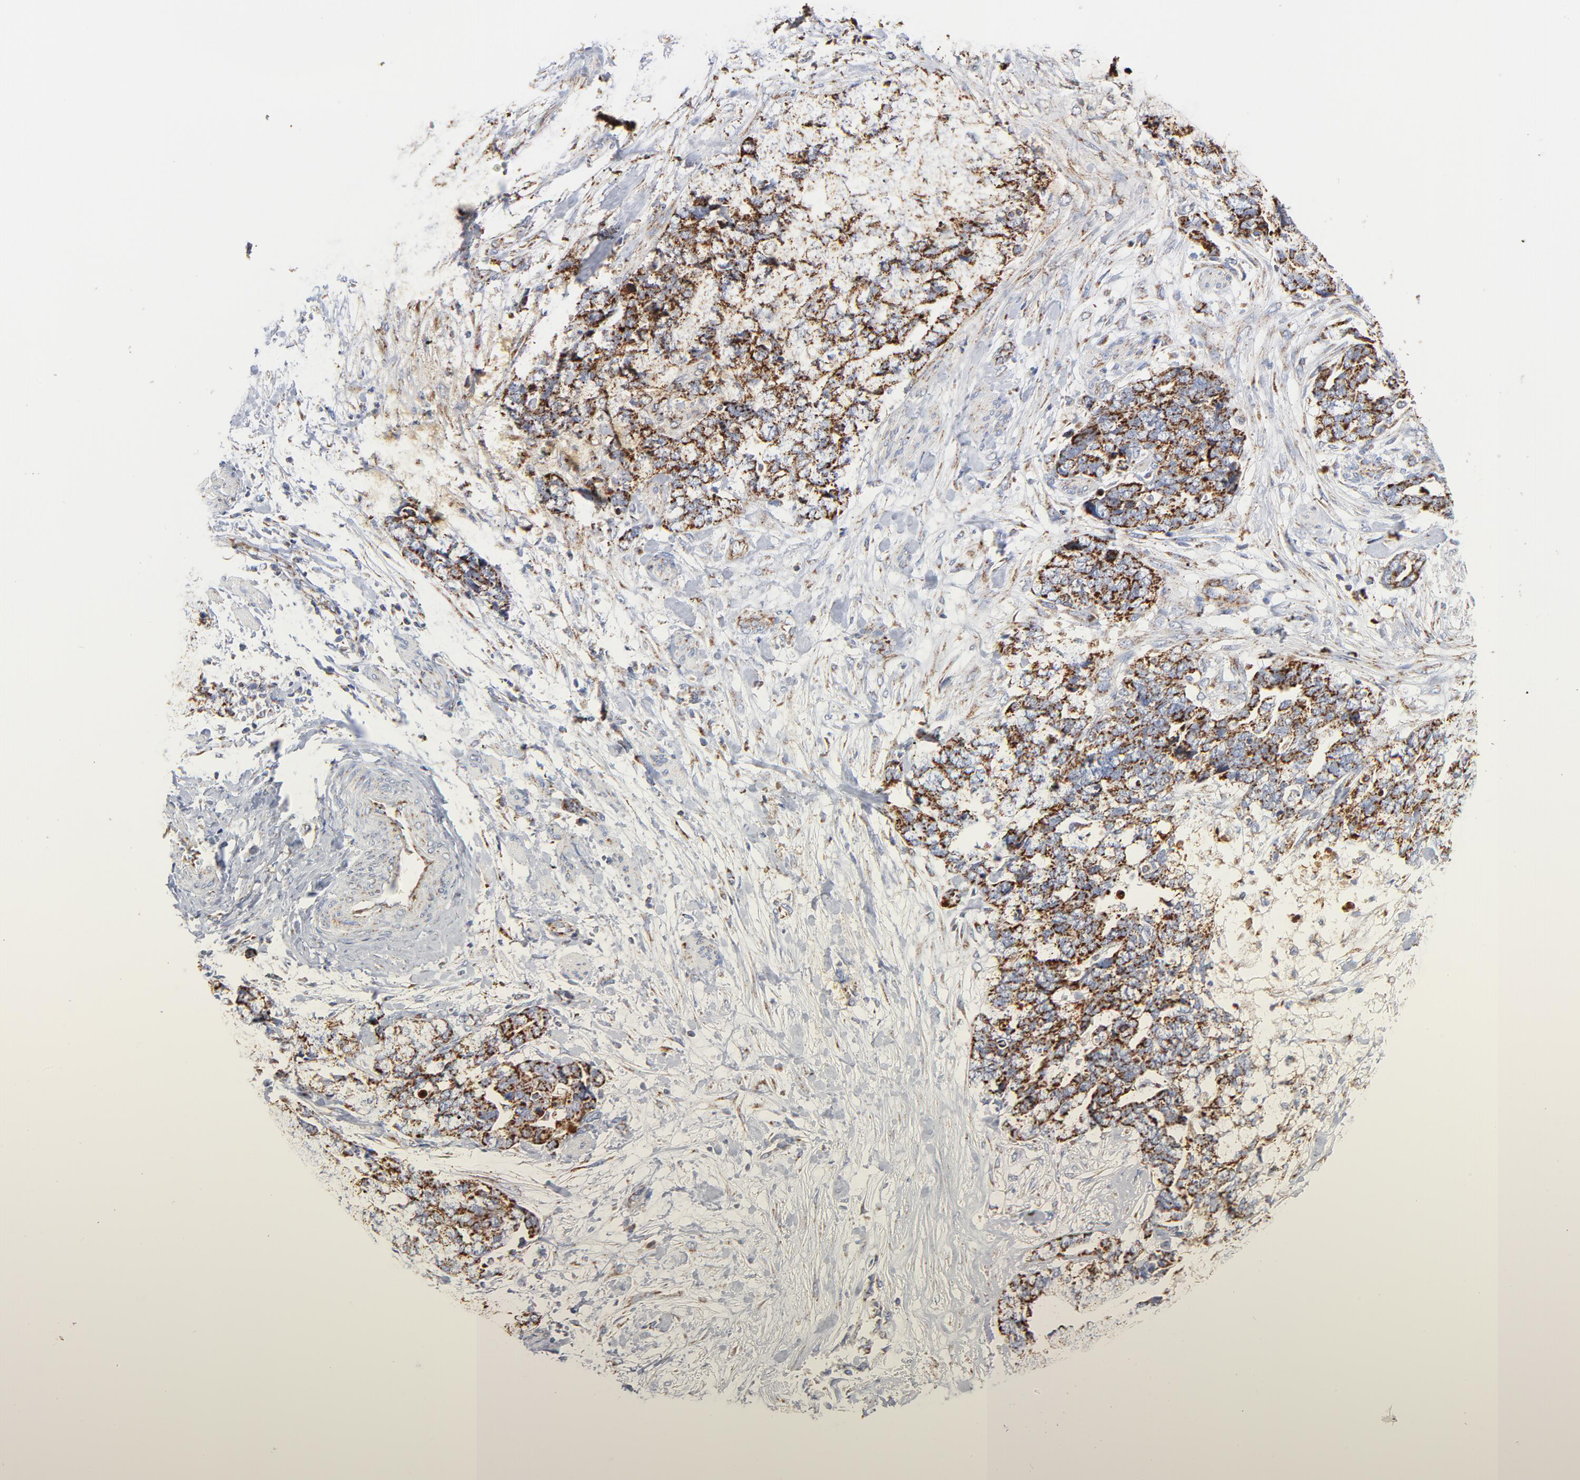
{"staining": {"intensity": "strong", "quantity": ">75%", "location": "cytoplasmic/membranous"}, "tissue": "ovarian cancer", "cell_type": "Tumor cells", "image_type": "cancer", "snomed": [{"axis": "morphology", "description": "Normal tissue, NOS"}, {"axis": "morphology", "description": "Cystadenocarcinoma, serous, NOS"}, {"axis": "topography", "description": "Fallopian tube"}, {"axis": "topography", "description": "Ovary"}], "caption": "High-magnification brightfield microscopy of ovarian cancer stained with DAB (3,3'-diaminobenzidine) (brown) and counterstained with hematoxylin (blue). tumor cells exhibit strong cytoplasmic/membranous staining is present in approximately>75% of cells. (Stains: DAB in brown, nuclei in blue, Microscopy: brightfield microscopy at high magnification).", "gene": "DIABLO", "patient": {"sex": "female", "age": 56}}